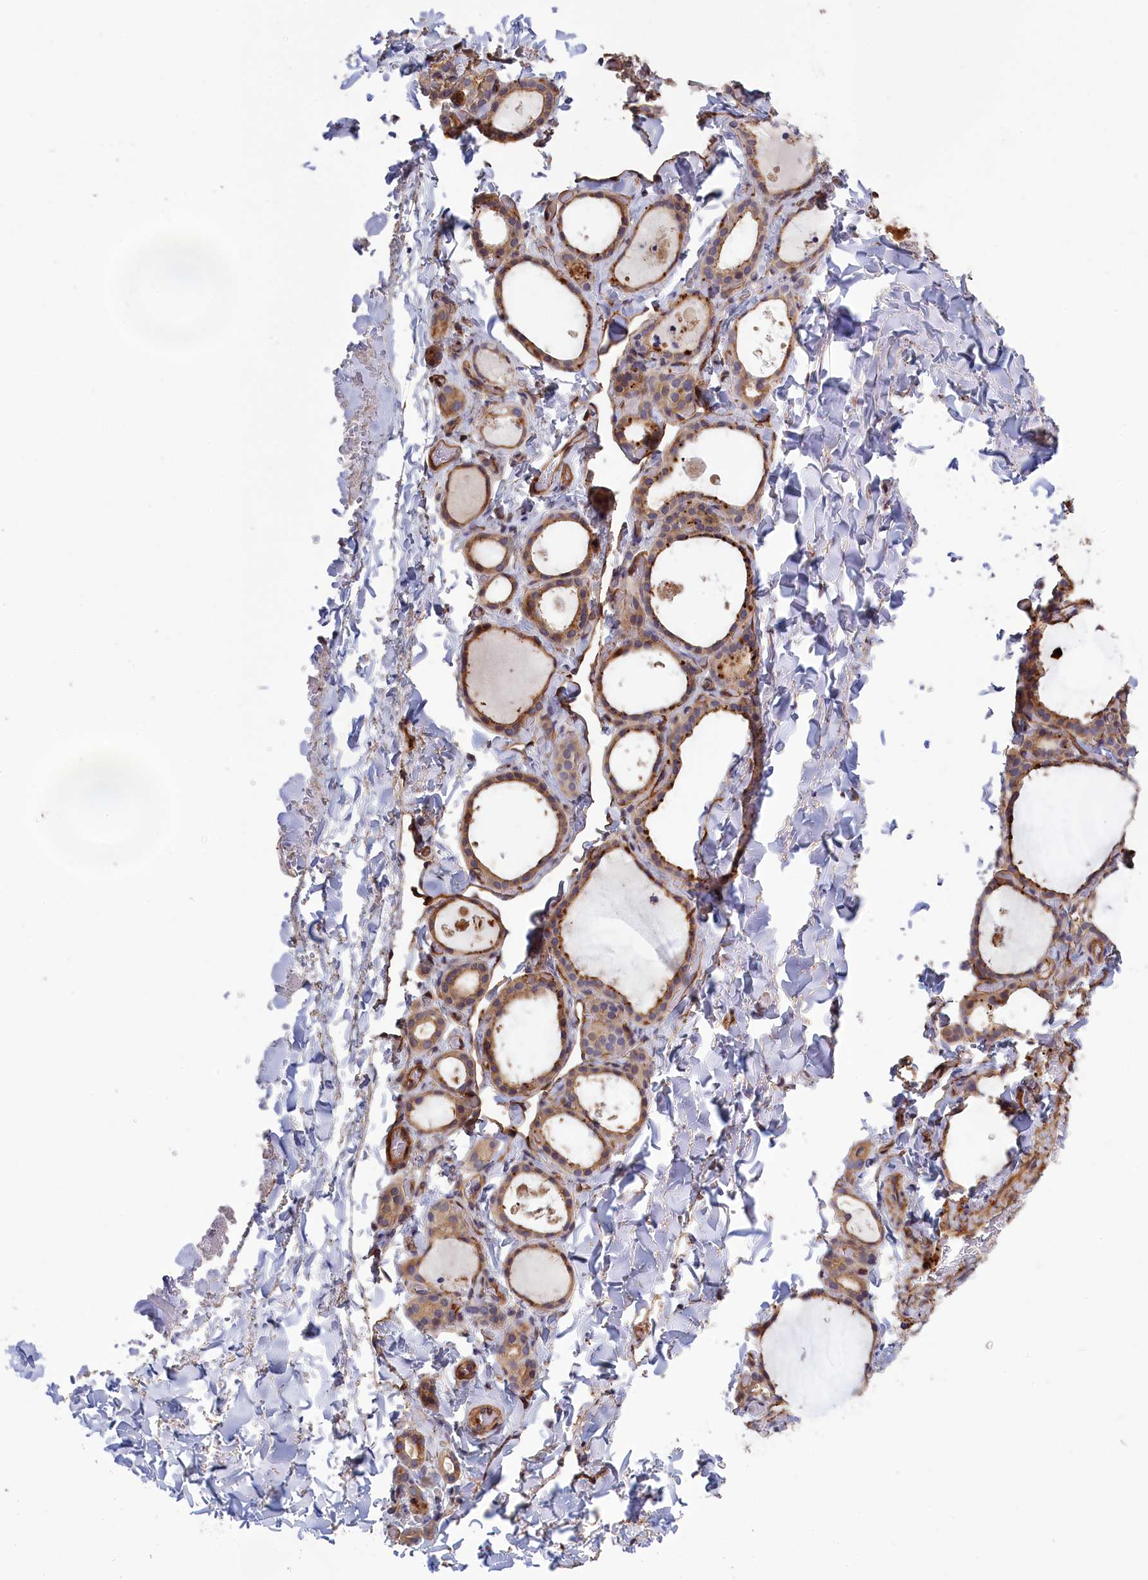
{"staining": {"intensity": "moderate", "quantity": ">75%", "location": "cytoplasmic/membranous"}, "tissue": "thyroid gland", "cell_type": "Glandular cells", "image_type": "normal", "snomed": [{"axis": "morphology", "description": "Normal tissue, NOS"}, {"axis": "topography", "description": "Thyroid gland"}], "caption": "Thyroid gland stained with immunohistochemistry (IHC) demonstrates moderate cytoplasmic/membranous staining in about >75% of glandular cells. The protein is stained brown, and the nuclei are stained in blue (DAB IHC with brightfield microscopy, high magnification).", "gene": "ANKRD27", "patient": {"sex": "female", "age": 44}}